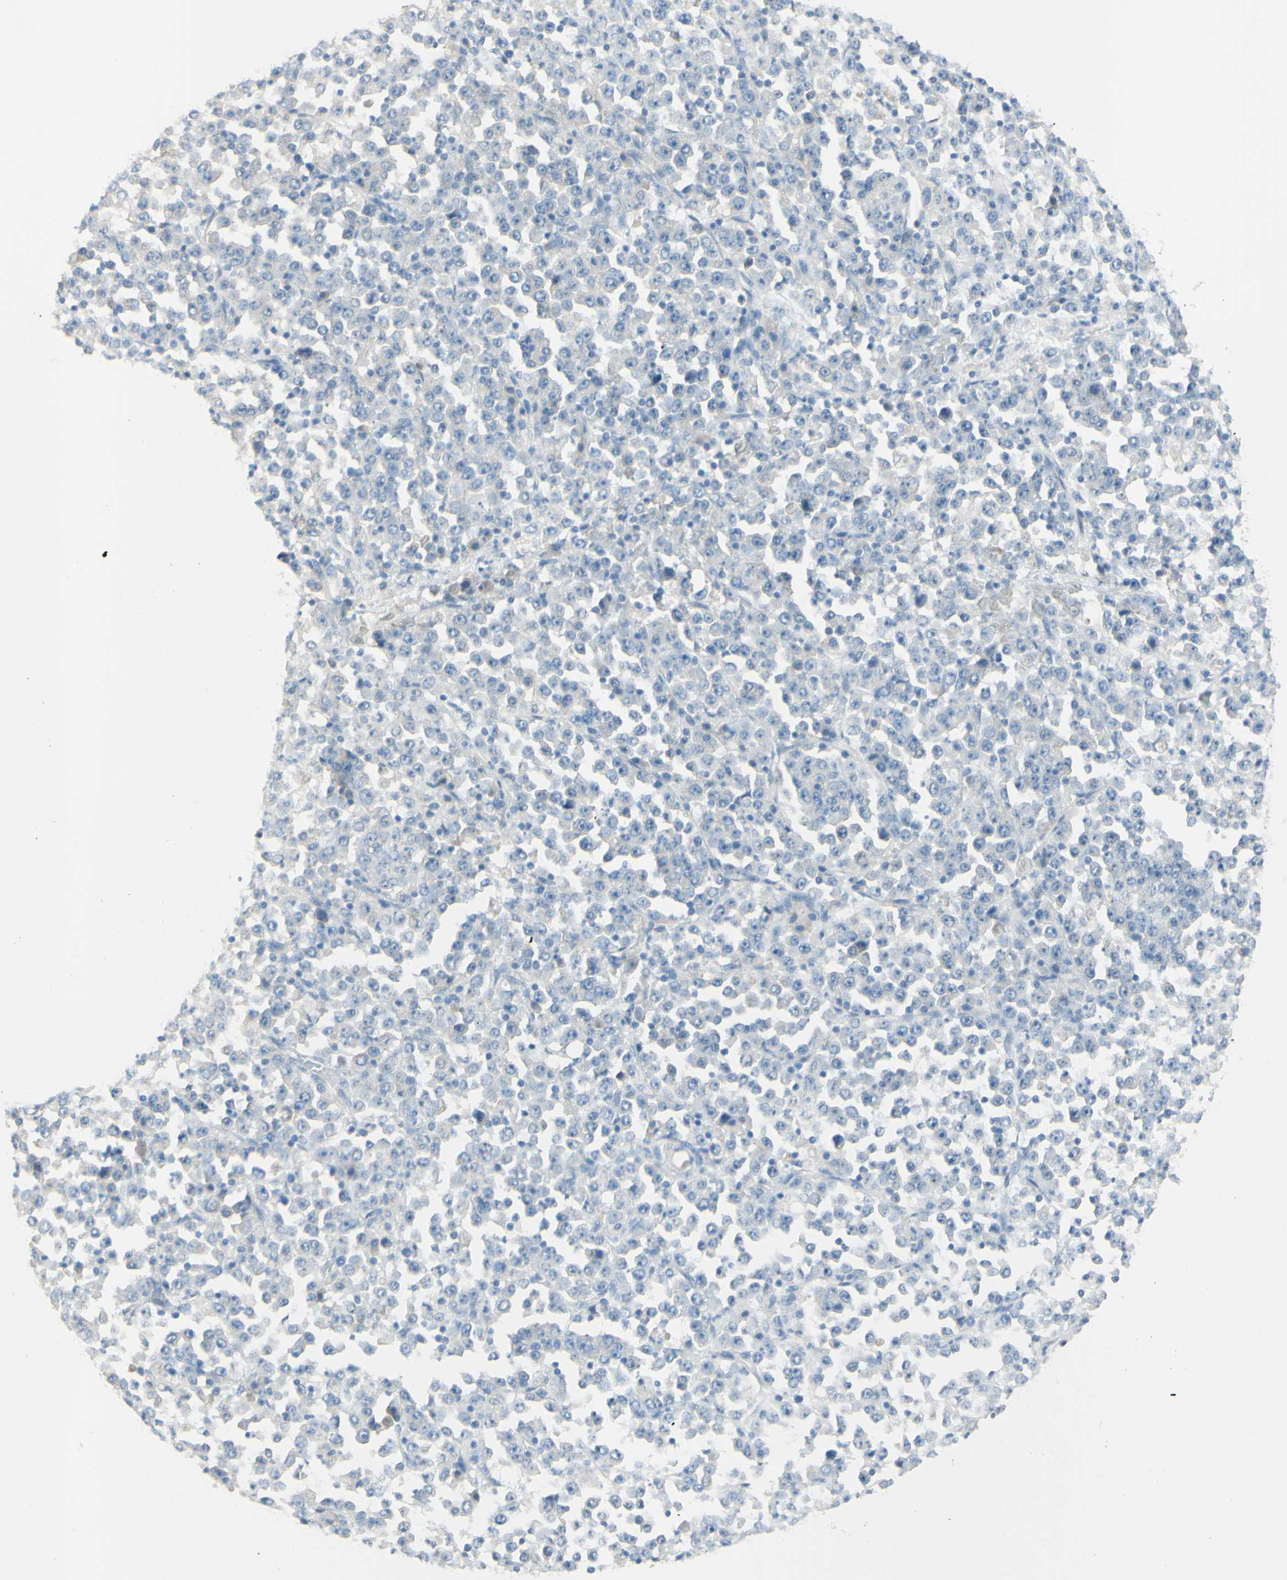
{"staining": {"intensity": "negative", "quantity": "none", "location": "none"}, "tissue": "stomach cancer", "cell_type": "Tumor cells", "image_type": "cancer", "snomed": [{"axis": "morphology", "description": "Normal tissue, NOS"}, {"axis": "morphology", "description": "Adenocarcinoma, NOS"}, {"axis": "topography", "description": "Stomach, upper"}, {"axis": "topography", "description": "Stomach"}], "caption": "Human adenocarcinoma (stomach) stained for a protein using immunohistochemistry (IHC) reveals no positivity in tumor cells.", "gene": "ART3", "patient": {"sex": "male", "age": 59}}